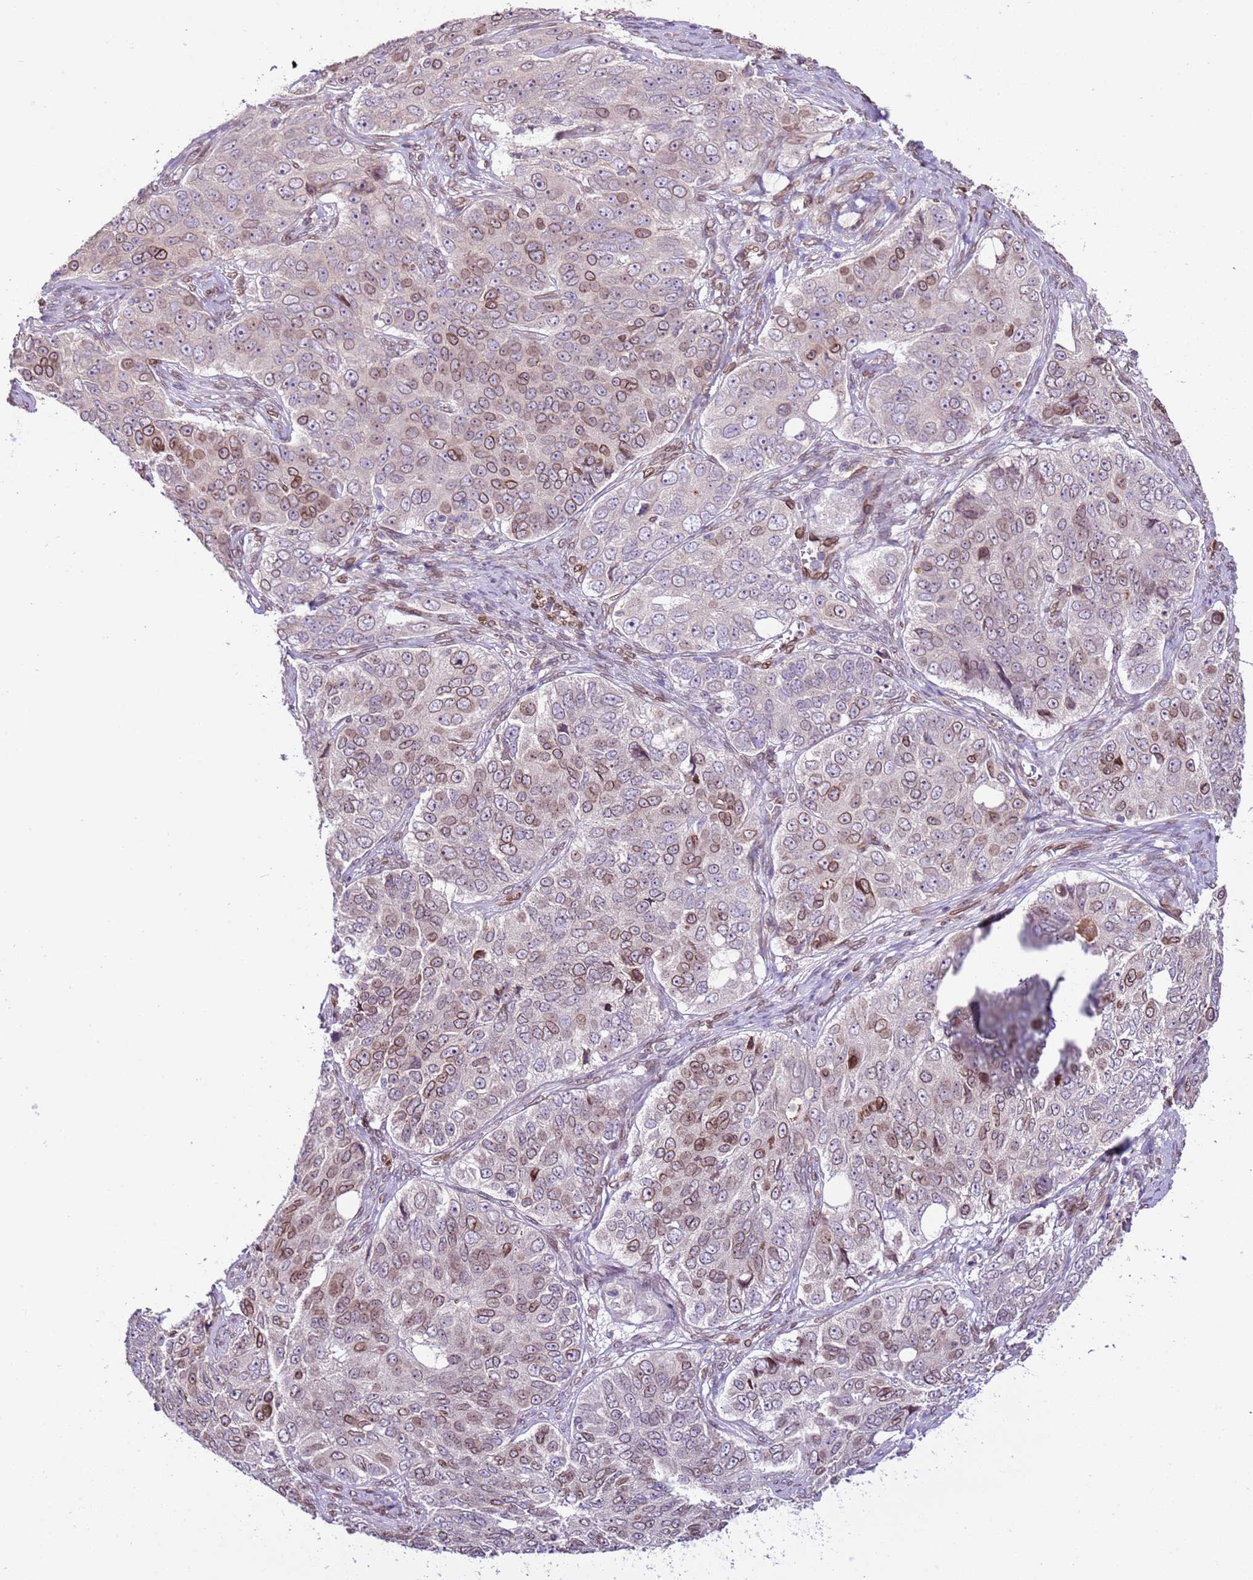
{"staining": {"intensity": "moderate", "quantity": "25%-75%", "location": "cytoplasmic/membranous,nuclear"}, "tissue": "ovarian cancer", "cell_type": "Tumor cells", "image_type": "cancer", "snomed": [{"axis": "morphology", "description": "Carcinoma, endometroid"}, {"axis": "topography", "description": "Ovary"}], "caption": "Immunohistochemistry of human ovarian cancer (endometroid carcinoma) exhibits medium levels of moderate cytoplasmic/membranous and nuclear positivity in approximately 25%-75% of tumor cells.", "gene": "TMEM47", "patient": {"sex": "female", "age": 51}}